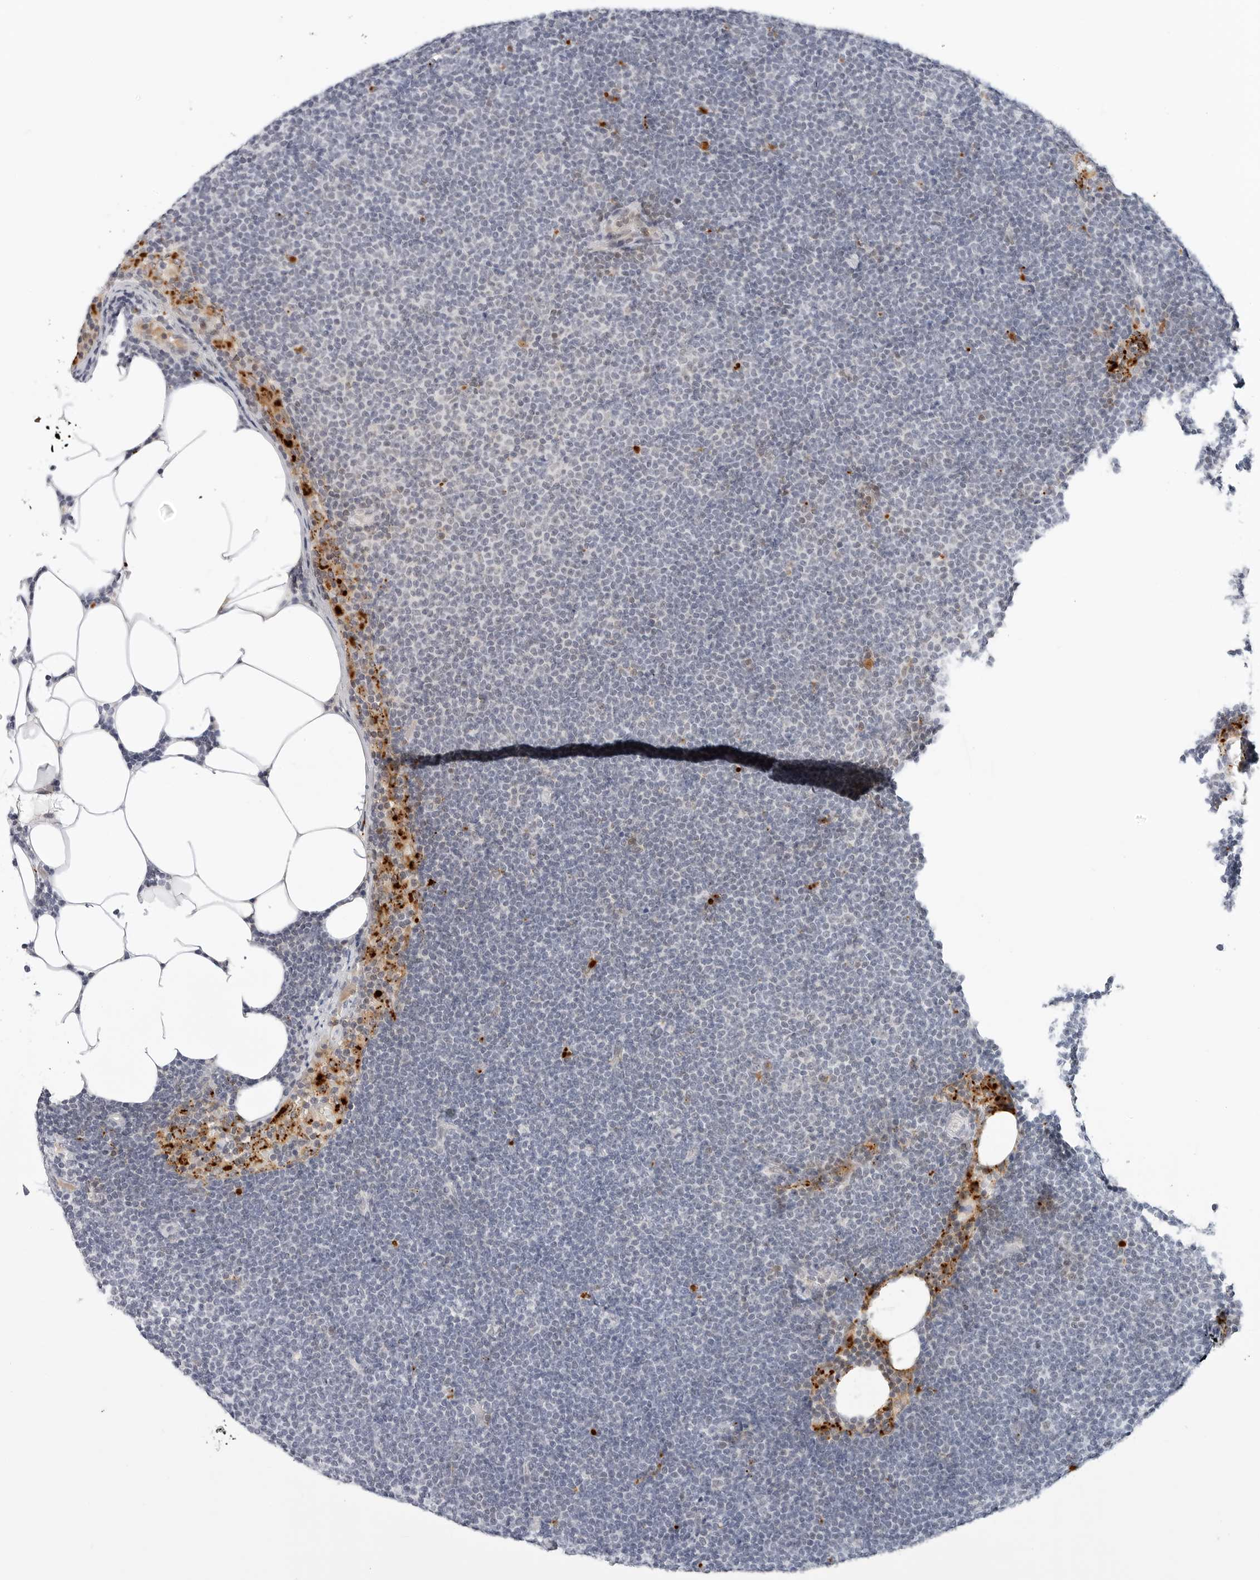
{"staining": {"intensity": "negative", "quantity": "none", "location": "none"}, "tissue": "lymphoma", "cell_type": "Tumor cells", "image_type": "cancer", "snomed": [{"axis": "morphology", "description": "Malignant lymphoma, non-Hodgkin's type, Low grade"}, {"axis": "topography", "description": "Lymph node"}], "caption": "This is an immunohistochemistry histopathology image of malignant lymphoma, non-Hodgkin's type (low-grade). There is no expression in tumor cells.", "gene": "TSEN2", "patient": {"sex": "female", "age": 53}}